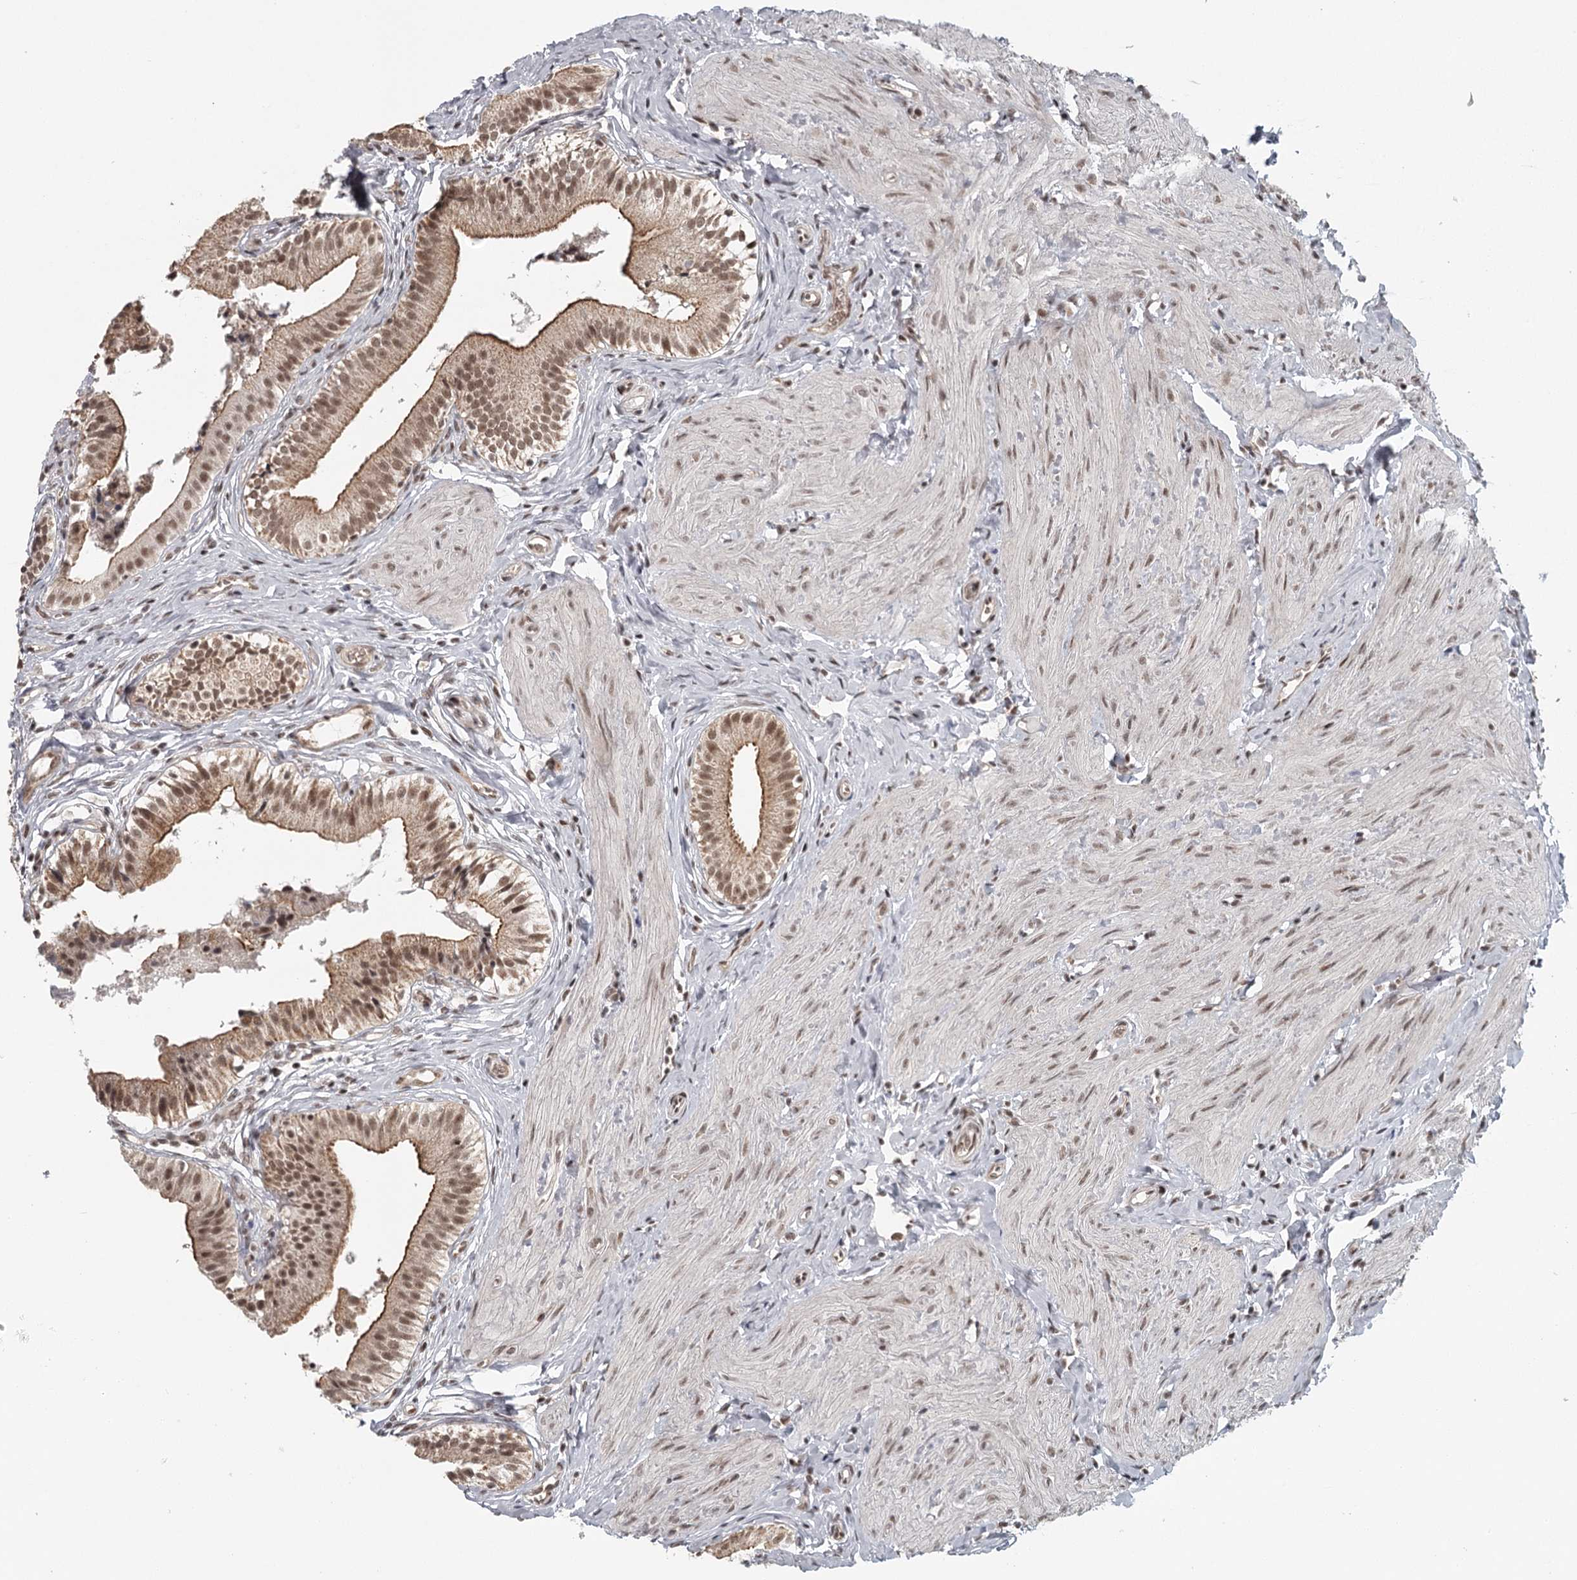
{"staining": {"intensity": "moderate", "quantity": ">75%", "location": "cytoplasmic/membranous,nuclear"}, "tissue": "gallbladder", "cell_type": "Glandular cells", "image_type": "normal", "snomed": [{"axis": "morphology", "description": "Normal tissue, NOS"}, {"axis": "topography", "description": "Gallbladder"}], "caption": "Immunohistochemistry (IHC) image of normal gallbladder: gallbladder stained using IHC demonstrates medium levels of moderate protein expression localized specifically in the cytoplasmic/membranous,nuclear of glandular cells, appearing as a cytoplasmic/membranous,nuclear brown color.", "gene": "FAM13C", "patient": {"sex": "female", "age": 47}}